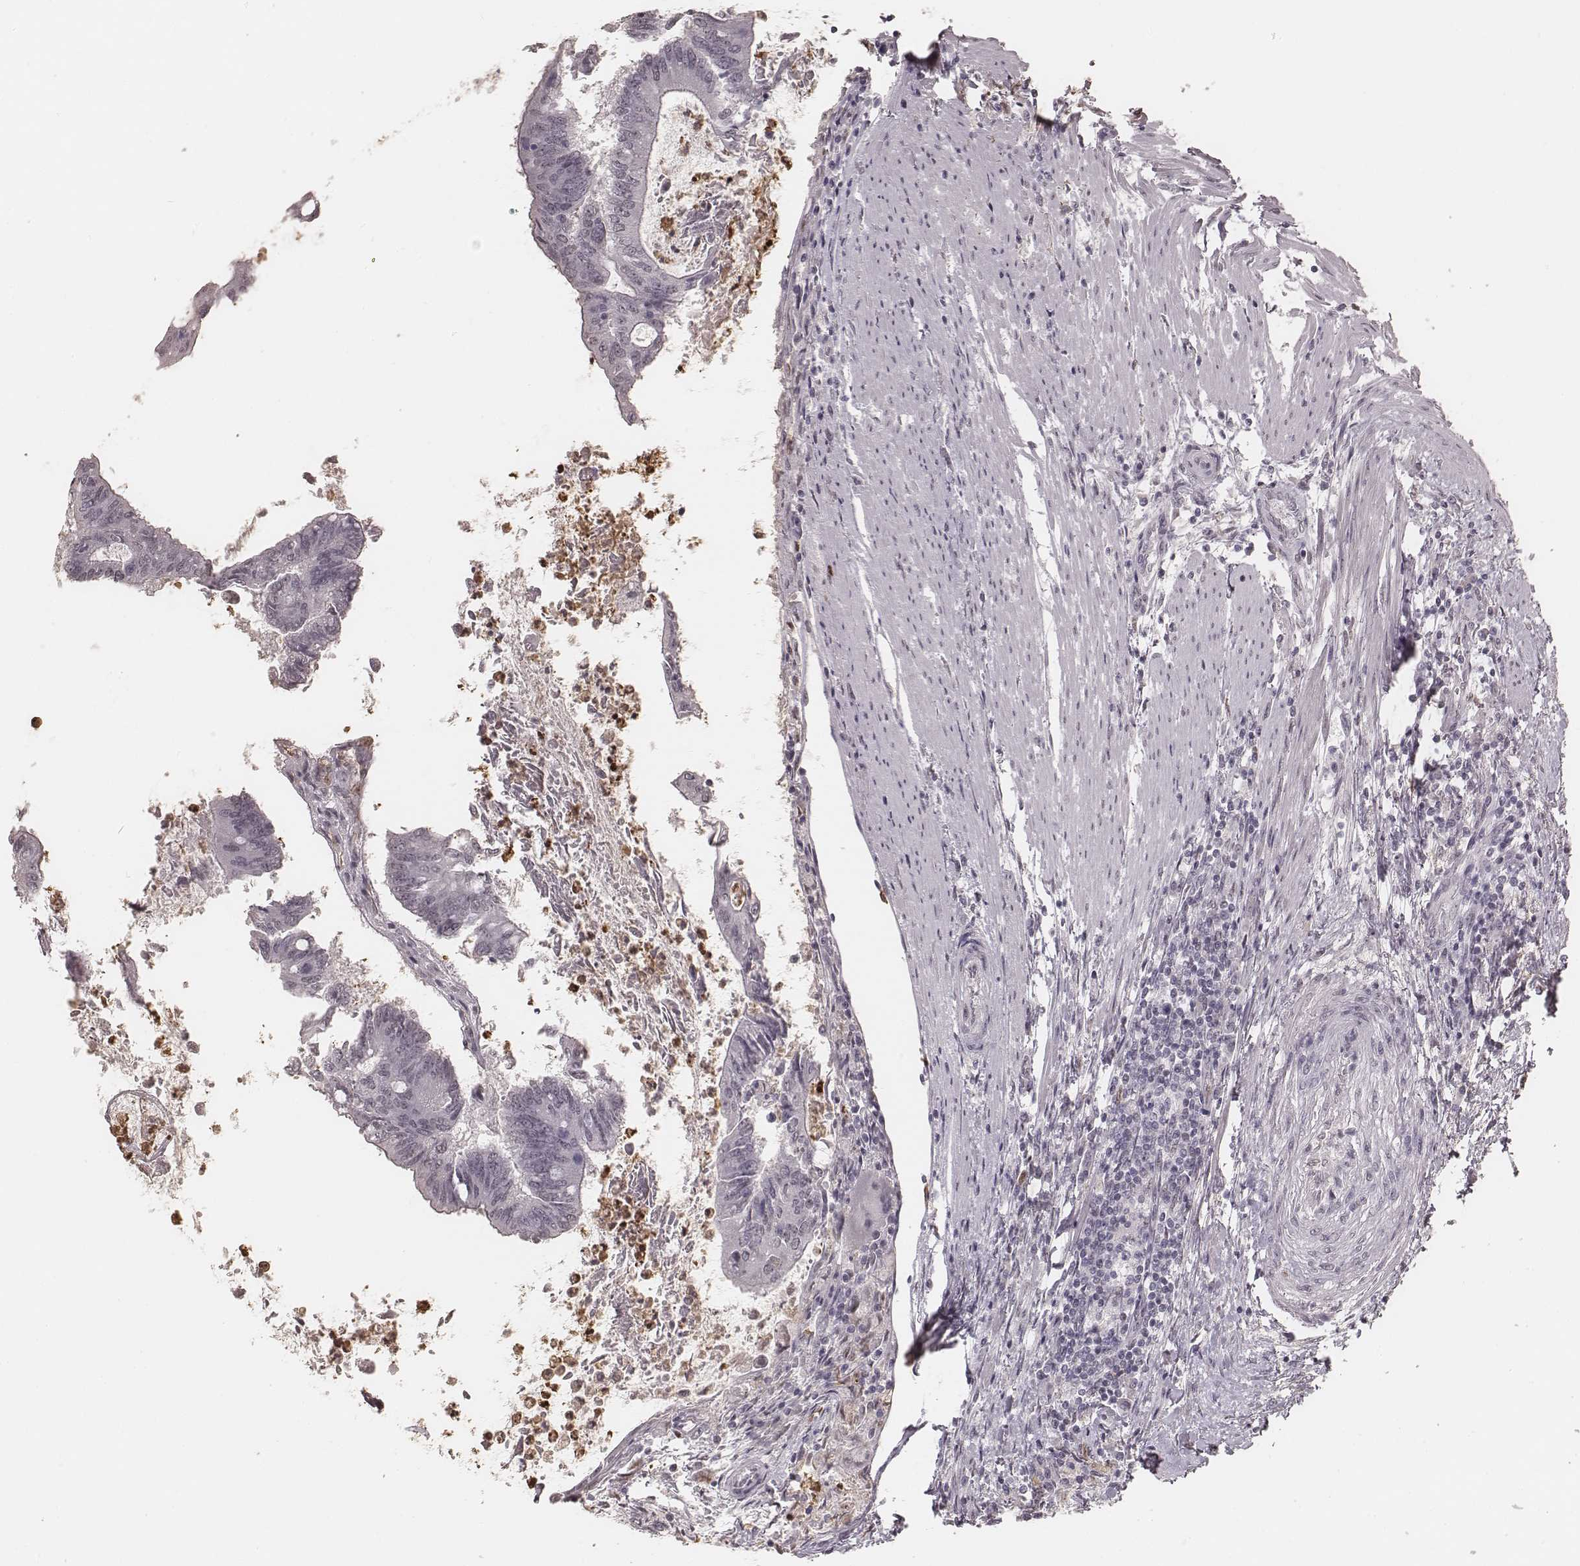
{"staining": {"intensity": "negative", "quantity": "none", "location": "none"}, "tissue": "colorectal cancer", "cell_type": "Tumor cells", "image_type": "cancer", "snomed": [{"axis": "morphology", "description": "Adenocarcinoma, NOS"}, {"axis": "topography", "description": "Colon"}], "caption": "Colorectal cancer (adenocarcinoma) was stained to show a protein in brown. There is no significant positivity in tumor cells.", "gene": "KITLG", "patient": {"sex": "female", "age": 70}}